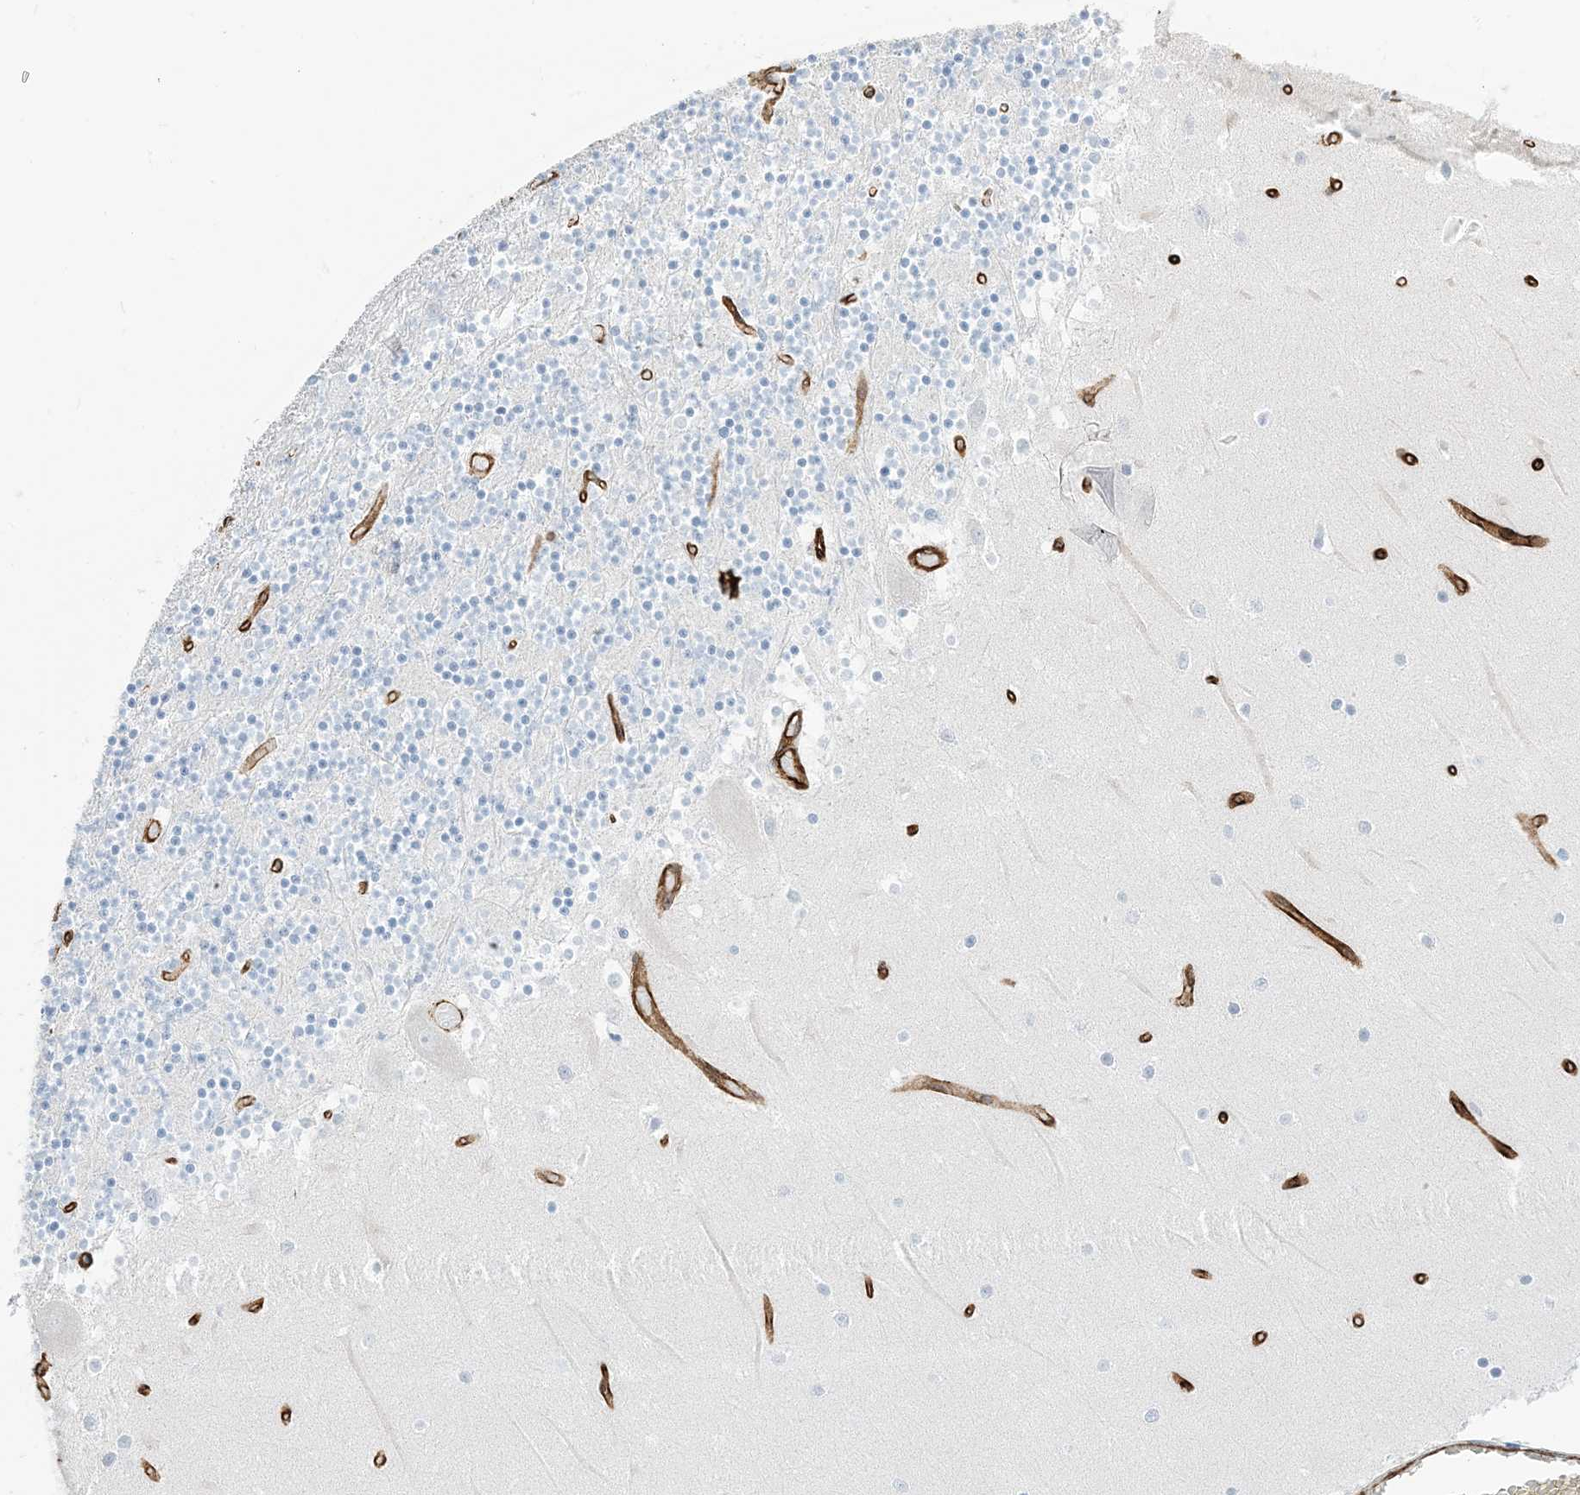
{"staining": {"intensity": "negative", "quantity": "none", "location": "none"}, "tissue": "cerebellum", "cell_type": "Cells in granular layer", "image_type": "normal", "snomed": [{"axis": "morphology", "description": "Normal tissue, NOS"}, {"axis": "topography", "description": "Cerebellum"}], "caption": "This is an IHC histopathology image of normal cerebellum. There is no staining in cells in granular layer.", "gene": "EPS8L3", "patient": {"sex": "female", "age": 28}}